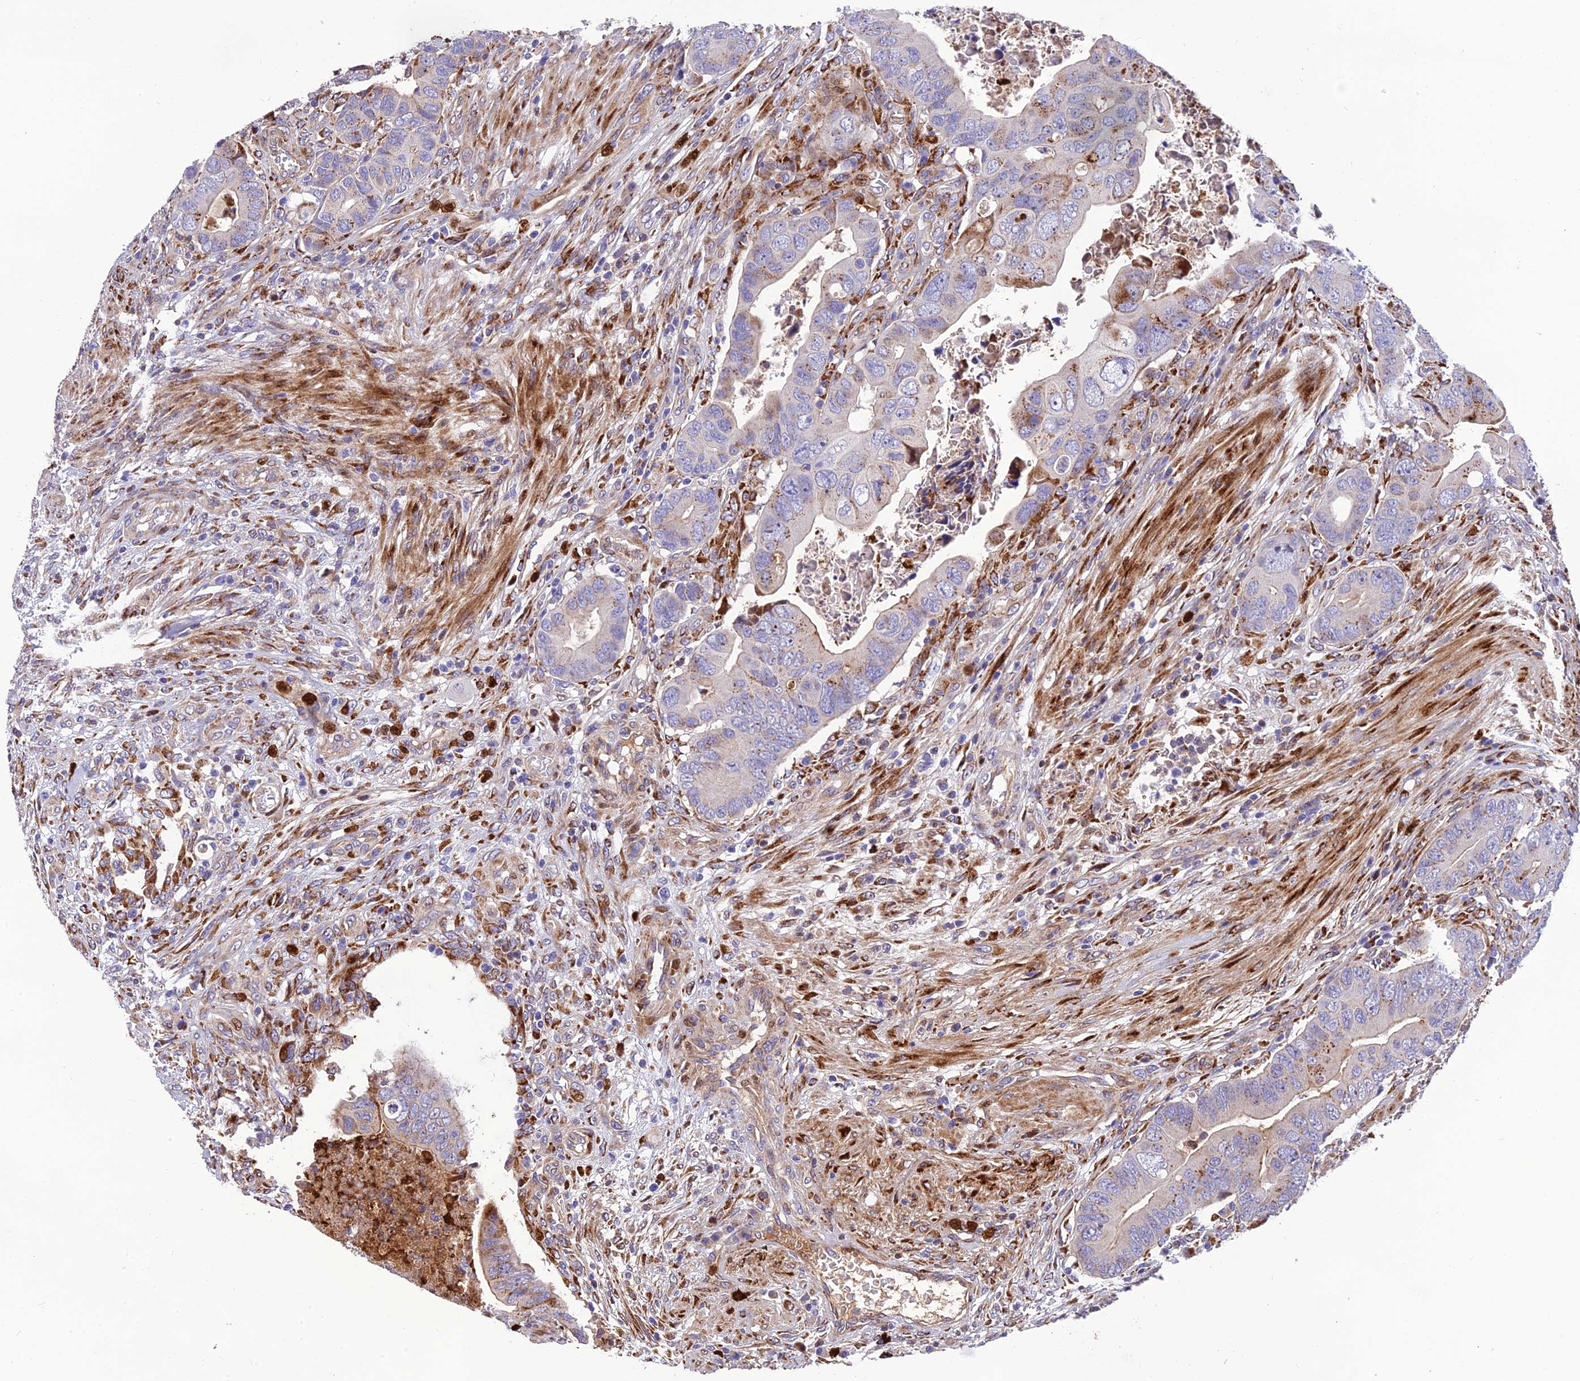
{"staining": {"intensity": "moderate", "quantity": "<25%", "location": "cytoplasmic/membranous"}, "tissue": "colorectal cancer", "cell_type": "Tumor cells", "image_type": "cancer", "snomed": [{"axis": "morphology", "description": "Adenocarcinoma, NOS"}, {"axis": "topography", "description": "Rectum"}], "caption": "The micrograph reveals a brown stain indicating the presence of a protein in the cytoplasmic/membranous of tumor cells in colorectal cancer (adenocarcinoma).", "gene": "CPSF4L", "patient": {"sex": "female", "age": 78}}